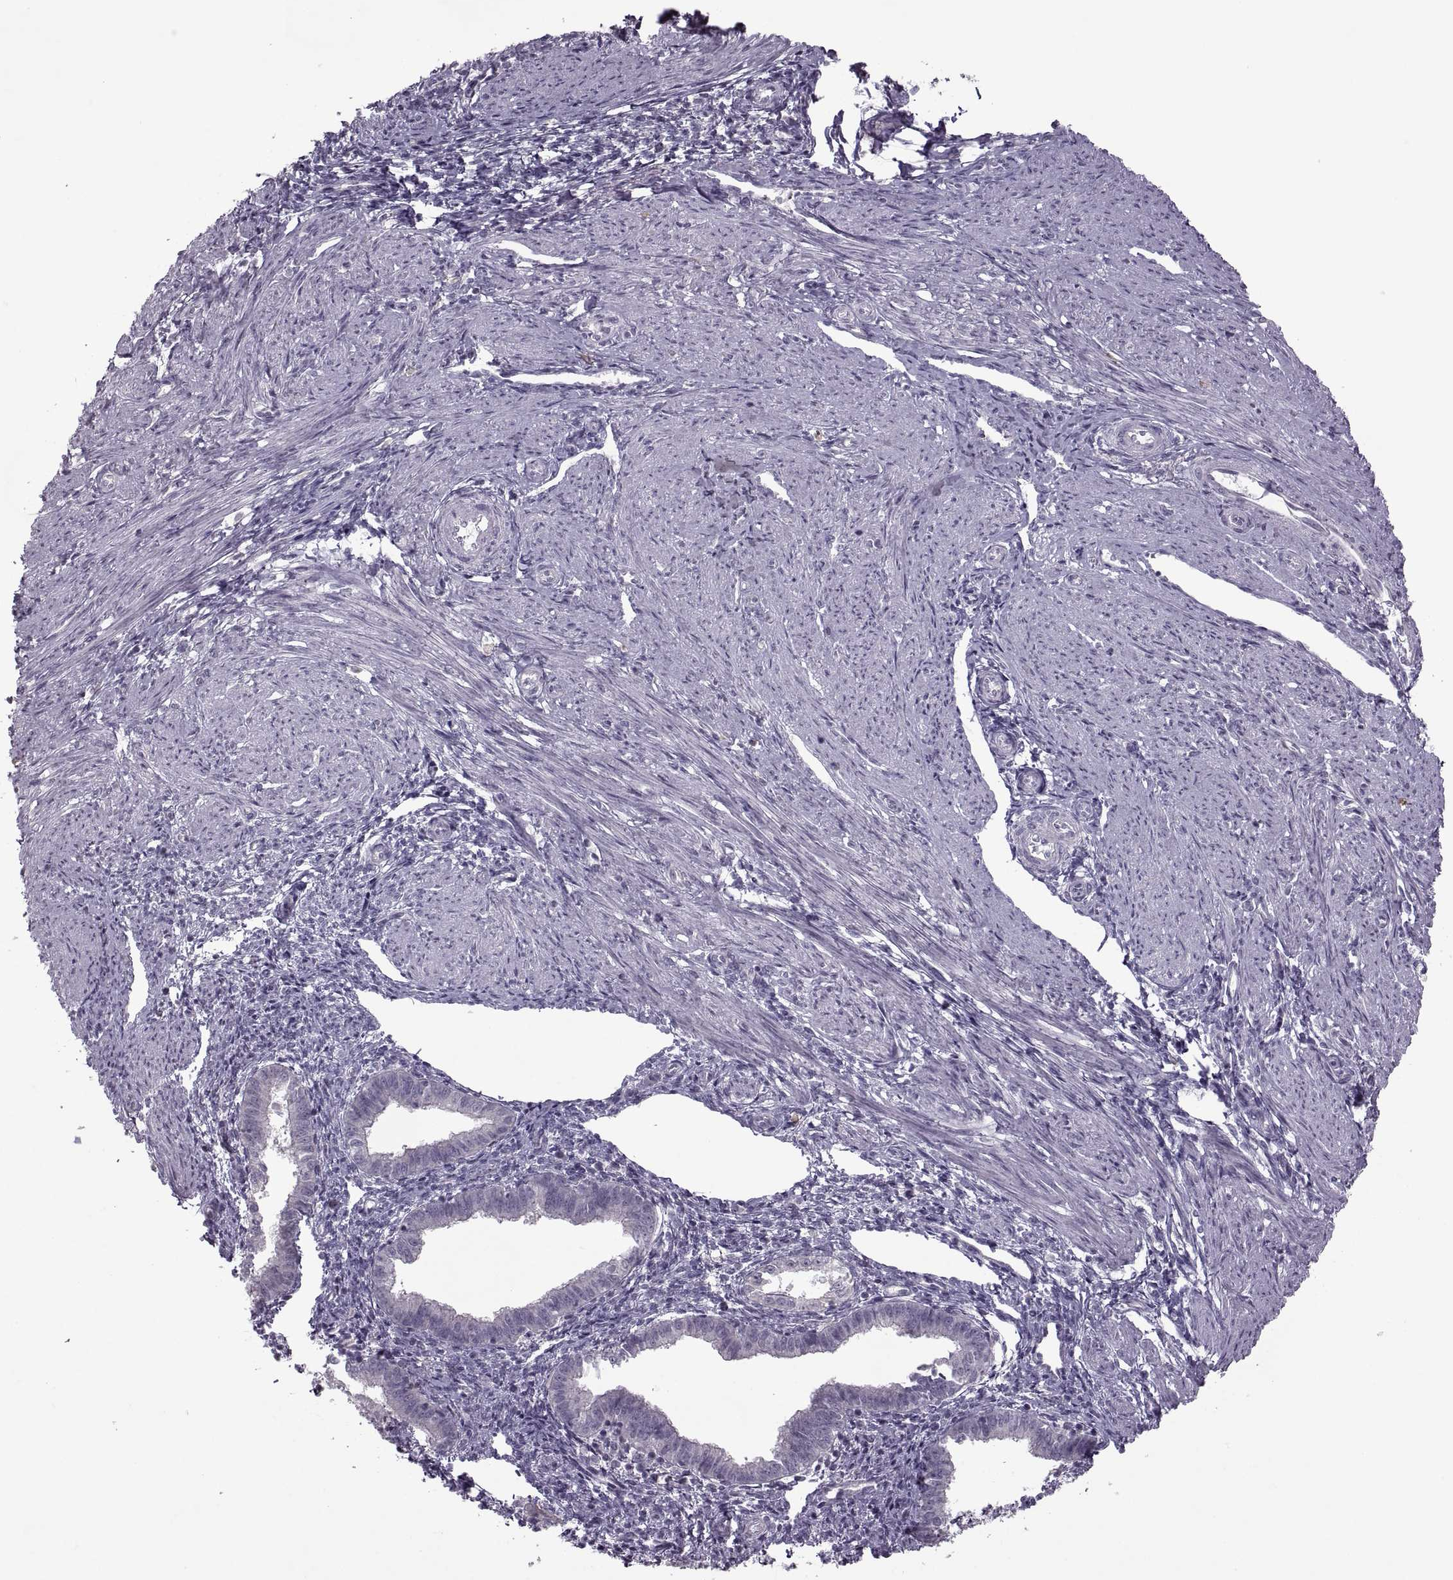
{"staining": {"intensity": "negative", "quantity": "none", "location": "none"}, "tissue": "endometrium", "cell_type": "Cells in endometrial stroma", "image_type": "normal", "snomed": [{"axis": "morphology", "description": "Normal tissue, NOS"}, {"axis": "topography", "description": "Endometrium"}], "caption": "Protein analysis of unremarkable endometrium demonstrates no significant staining in cells in endometrial stroma. Nuclei are stained in blue.", "gene": "MGAT4D", "patient": {"sex": "female", "age": 37}}